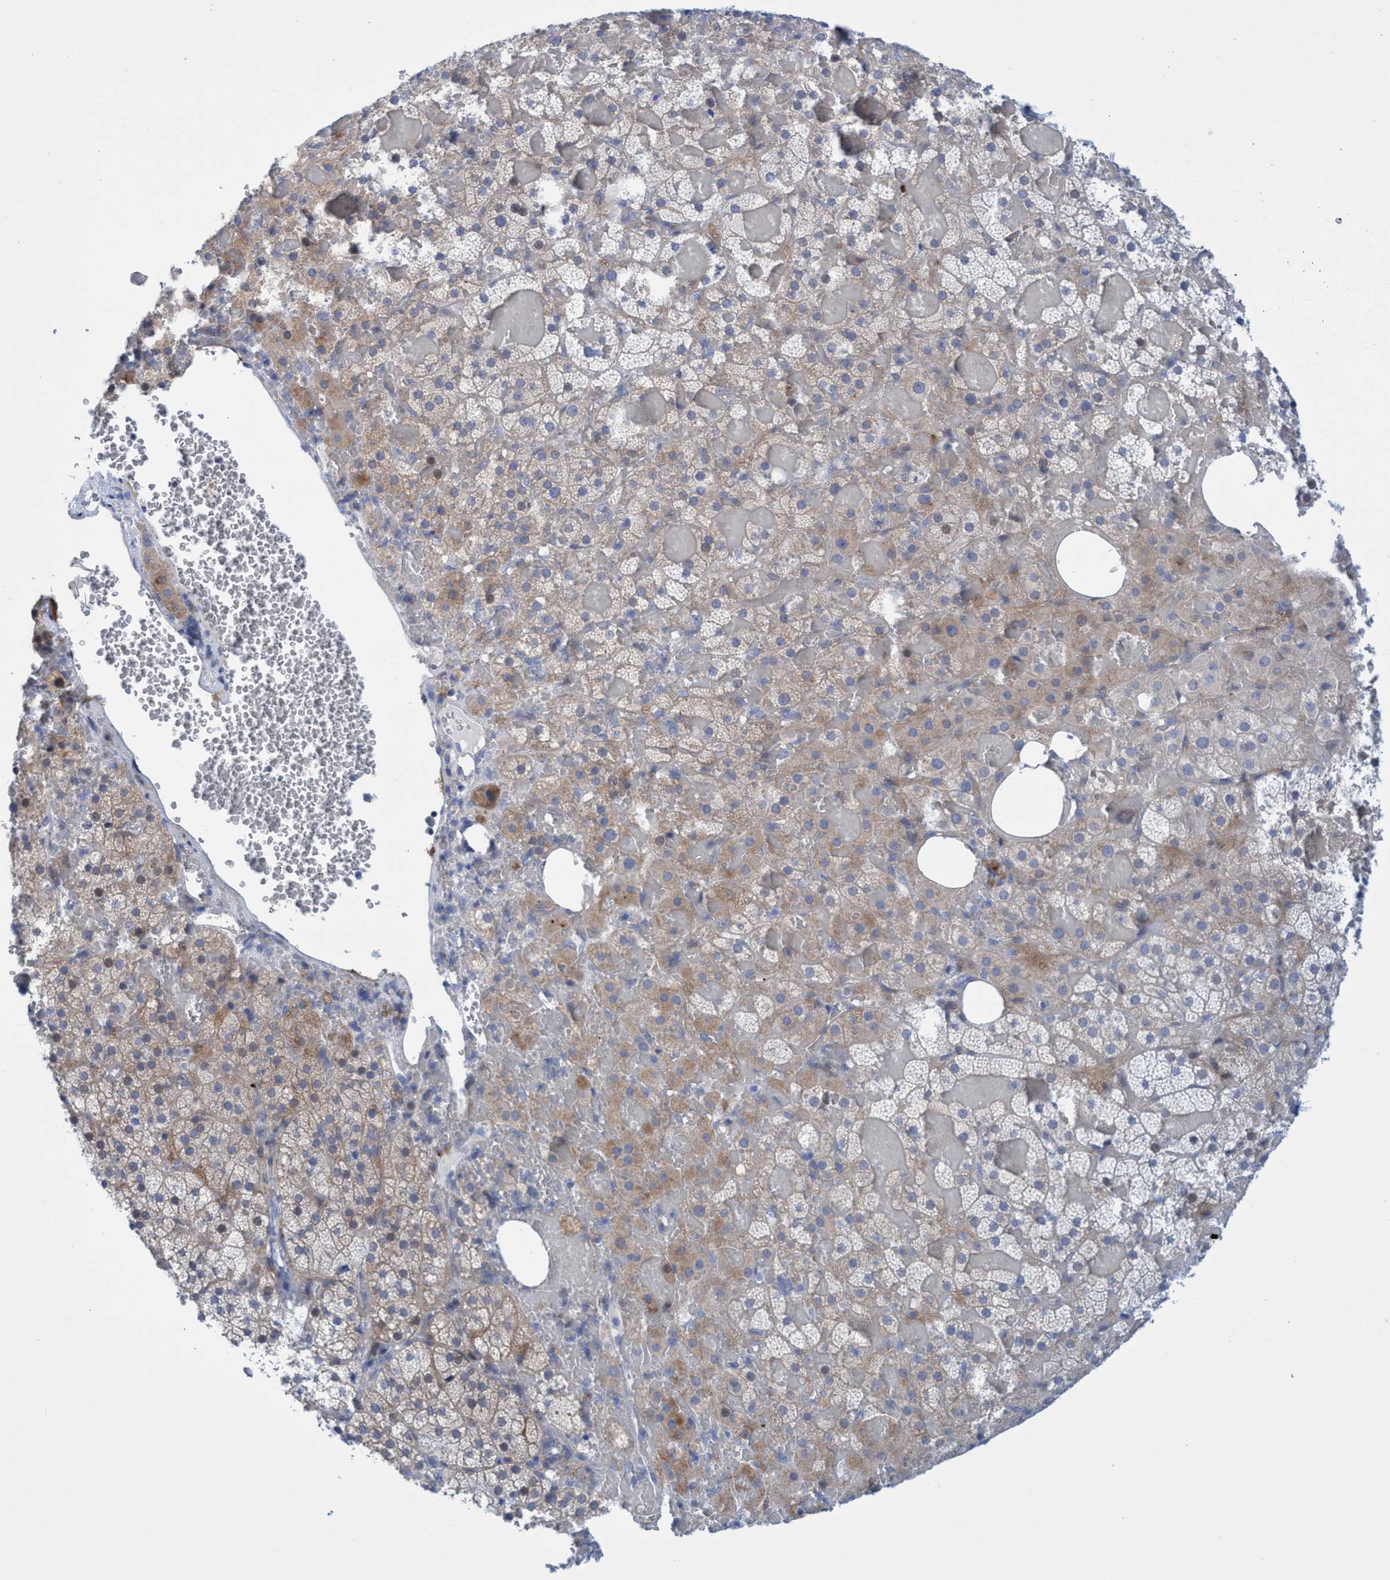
{"staining": {"intensity": "weak", "quantity": "25%-75%", "location": "cytoplasmic/membranous"}, "tissue": "adrenal gland", "cell_type": "Glandular cells", "image_type": "normal", "snomed": [{"axis": "morphology", "description": "Normal tissue, NOS"}, {"axis": "topography", "description": "Adrenal gland"}], "caption": "Immunohistochemical staining of unremarkable human adrenal gland reveals low levels of weak cytoplasmic/membranous staining in approximately 25%-75% of glandular cells.", "gene": "R3HCC1", "patient": {"sex": "female", "age": 59}}